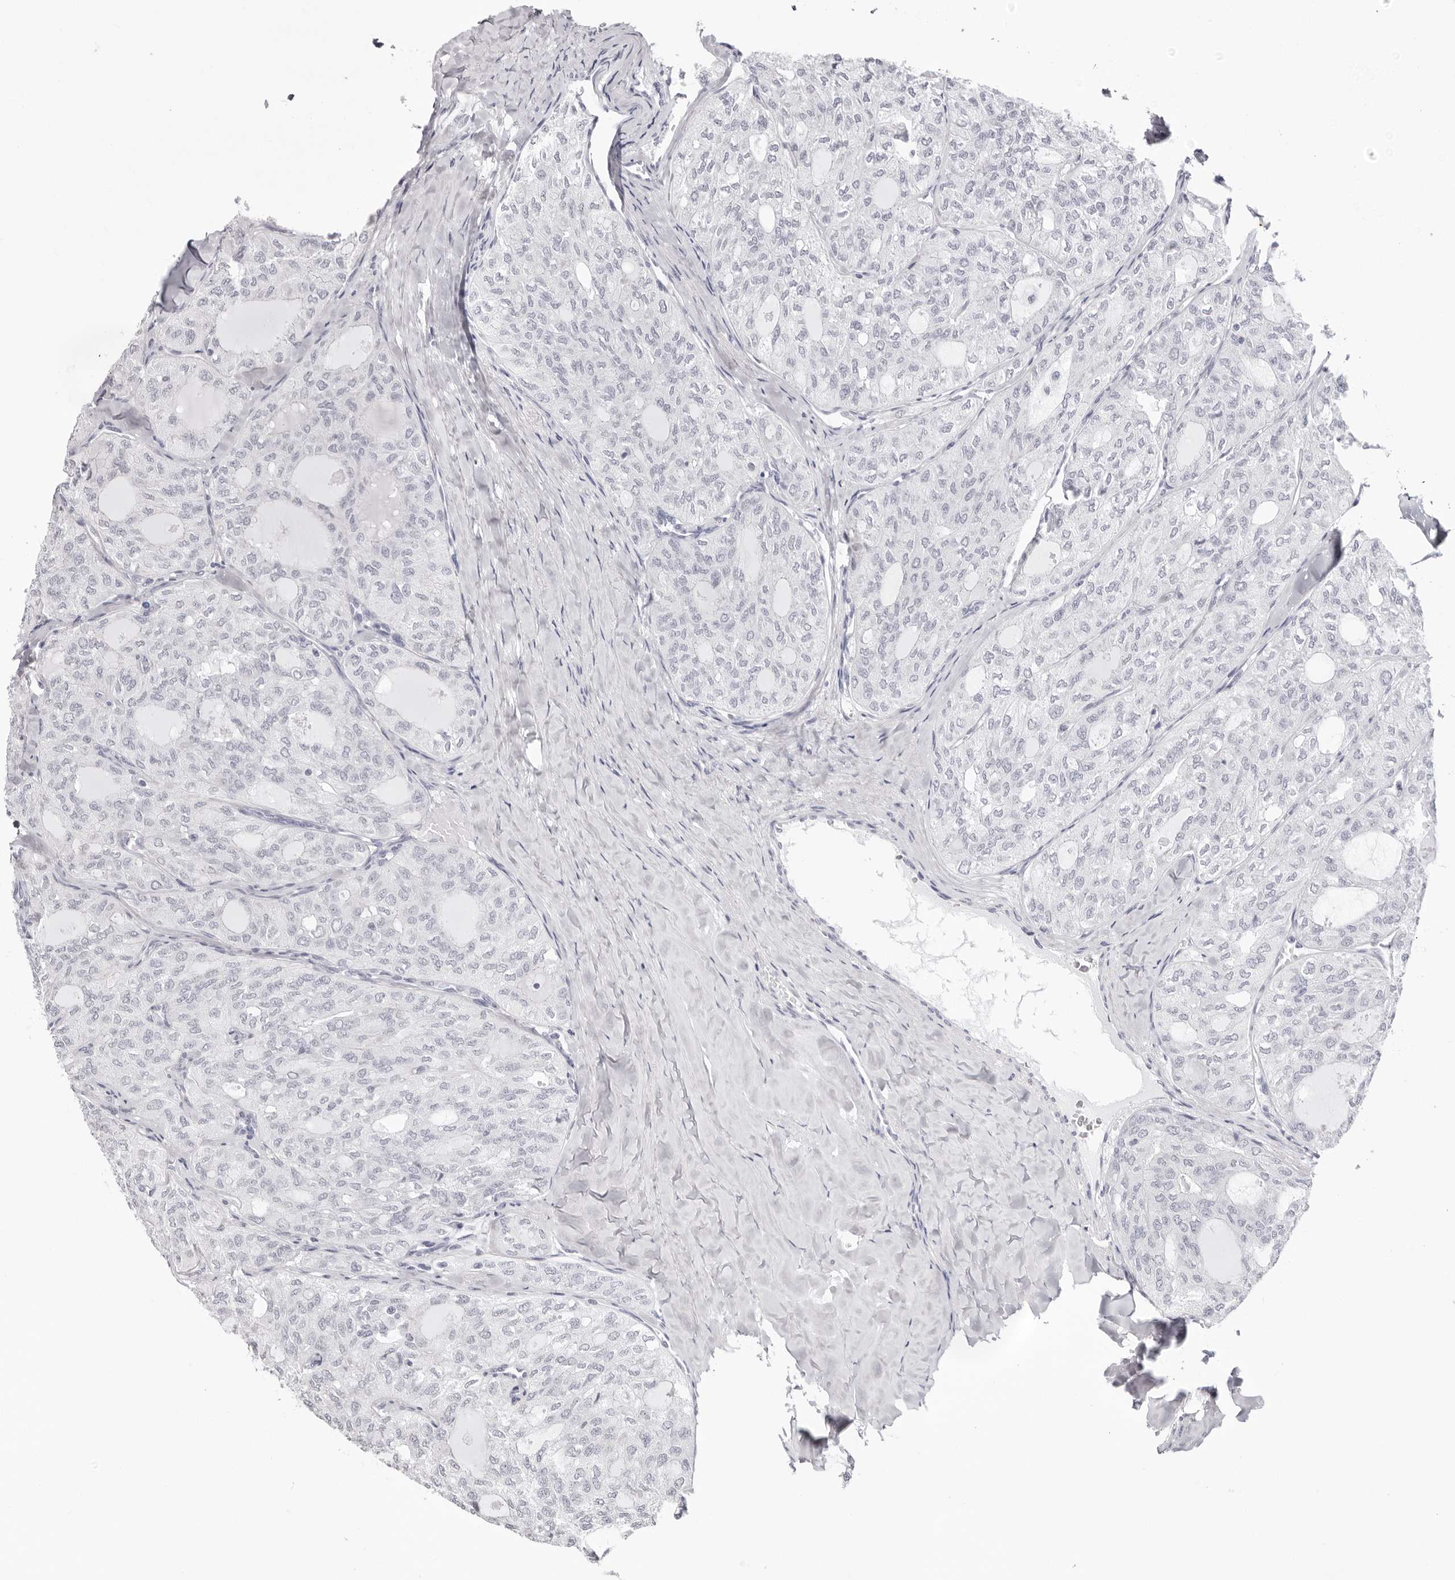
{"staining": {"intensity": "negative", "quantity": "none", "location": "none"}, "tissue": "thyroid cancer", "cell_type": "Tumor cells", "image_type": "cancer", "snomed": [{"axis": "morphology", "description": "Follicular adenoma carcinoma, NOS"}, {"axis": "topography", "description": "Thyroid gland"}], "caption": "Tumor cells are negative for protein expression in human thyroid follicular adenoma carcinoma.", "gene": "INSL3", "patient": {"sex": "male", "age": 75}}